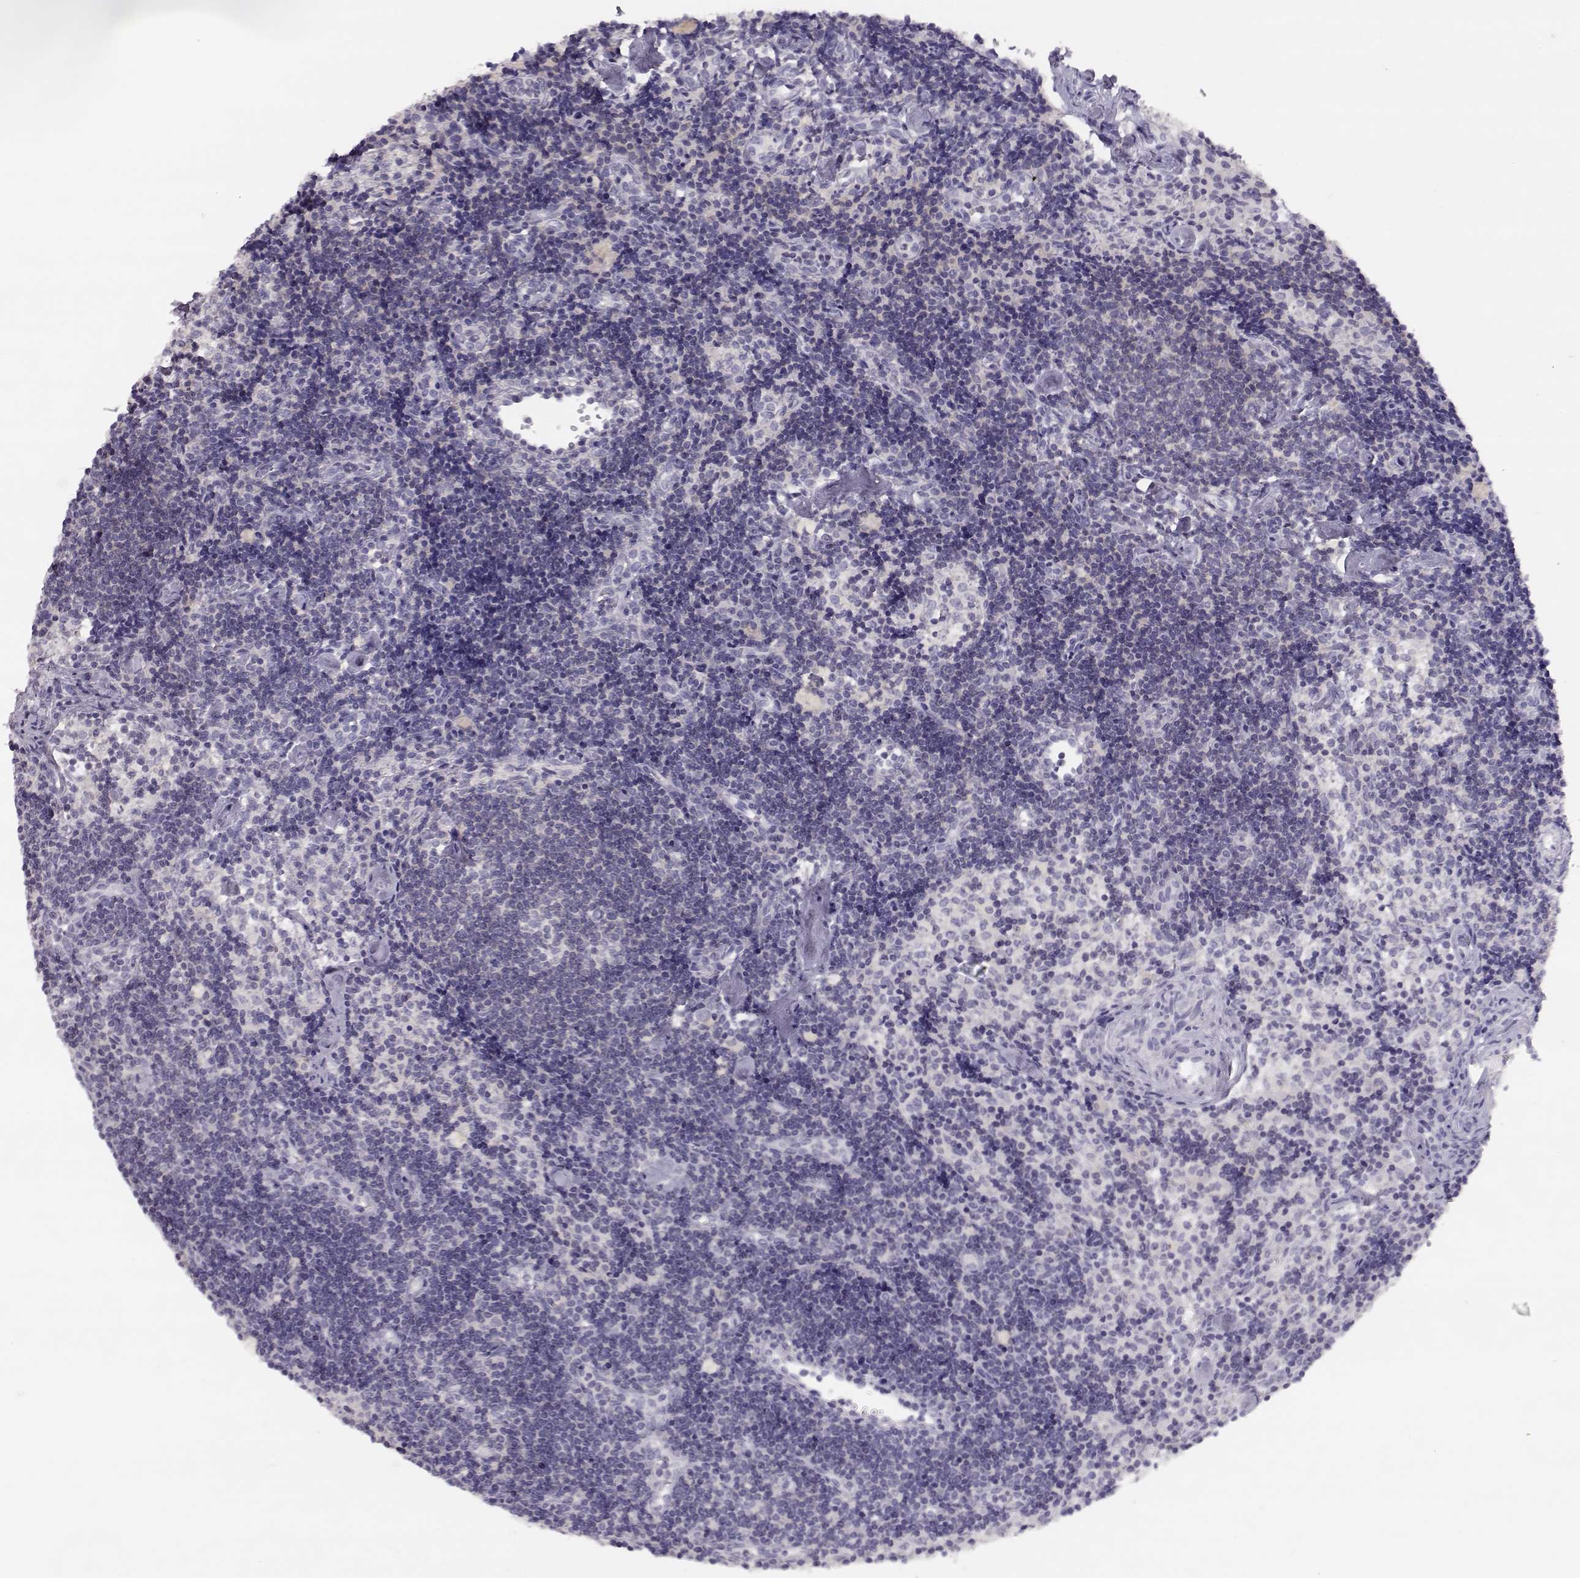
{"staining": {"intensity": "negative", "quantity": "none", "location": "none"}, "tissue": "lymph node", "cell_type": "Germinal center cells", "image_type": "normal", "snomed": [{"axis": "morphology", "description": "Normal tissue, NOS"}, {"axis": "topography", "description": "Lymph node"}], "caption": "The photomicrograph exhibits no significant positivity in germinal center cells of lymph node.", "gene": "LEPR", "patient": {"sex": "female", "age": 42}}